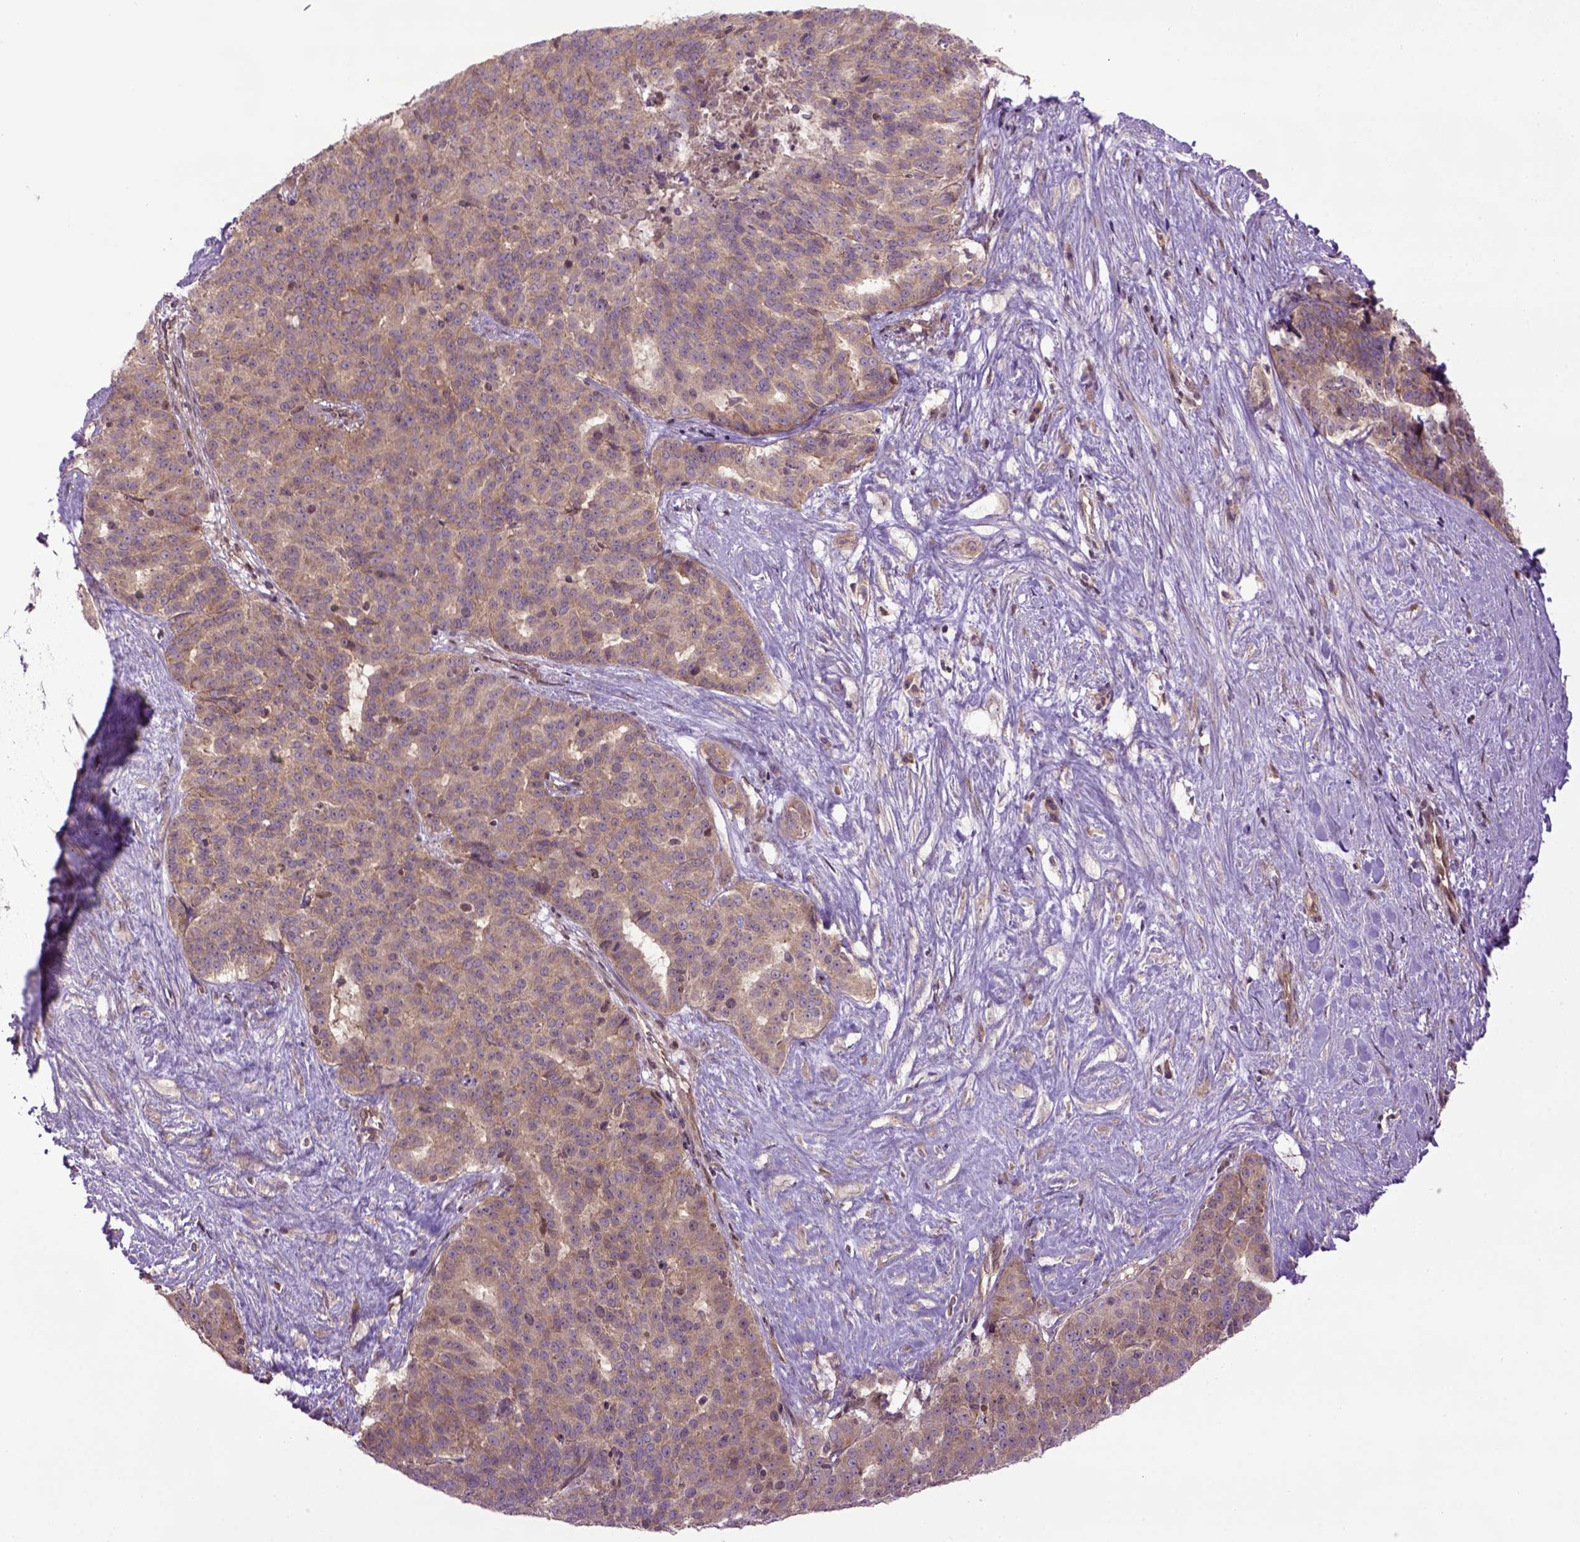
{"staining": {"intensity": "moderate", "quantity": ">75%", "location": "cytoplasmic/membranous"}, "tissue": "liver cancer", "cell_type": "Tumor cells", "image_type": "cancer", "snomed": [{"axis": "morphology", "description": "Cholangiocarcinoma"}, {"axis": "topography", "description": "Liver"}], "caption": "IHC image of liver cholangiocarcinoma stained for a protein (brown), which shows medium levels of moderate cytoplasmic/membranous expression in approximately >75% of tumor cells.", "gene": "WDR48", "patient": {"sex": "female", "age": 47}}